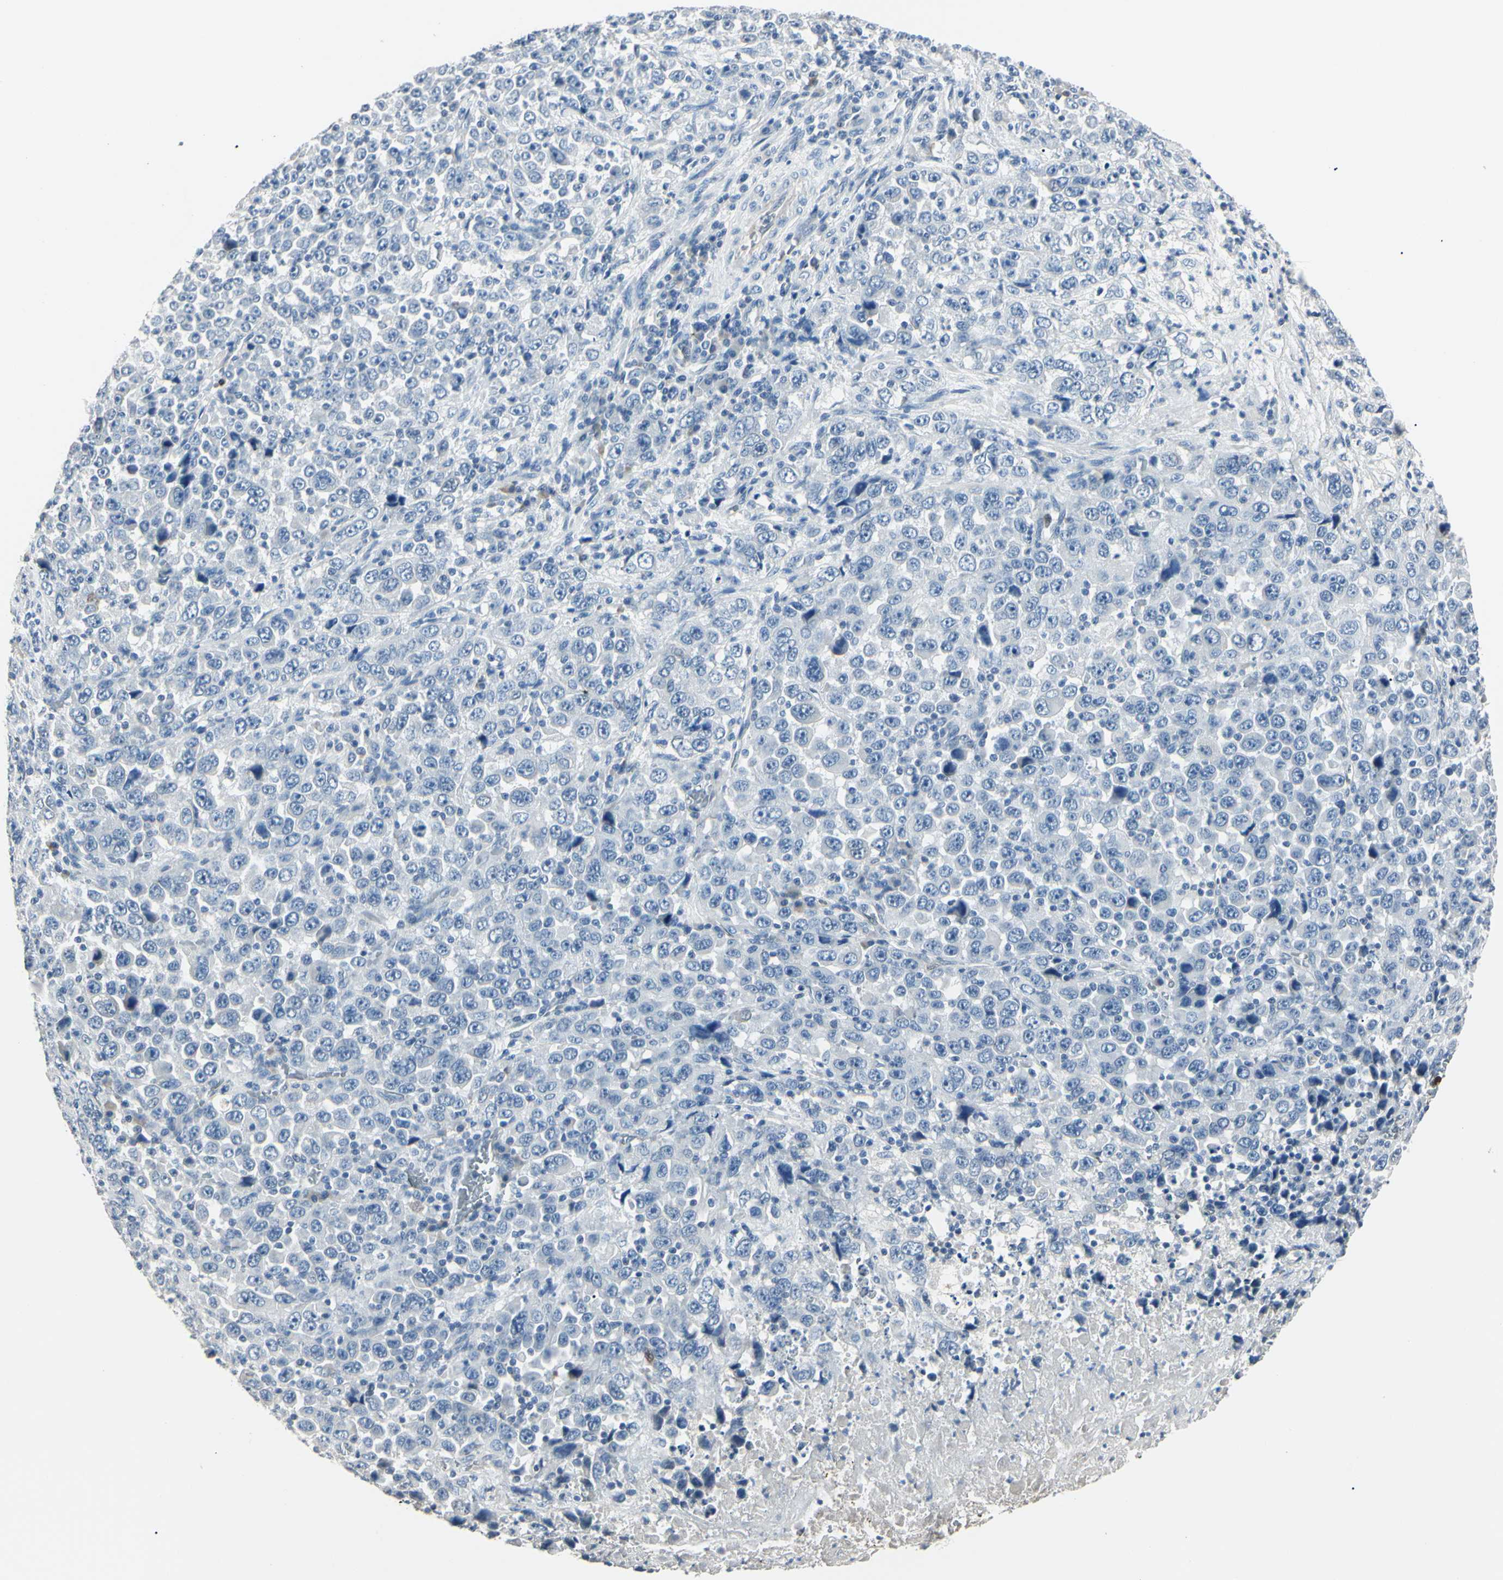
{"staining": {"intensity": "negative", "quantity": "none", "location": "none"}, "tissue": "stomach cancer", "cell_type": "Tumor cells", "image_type": "cancer", "snomed": [{"axis": "morphology", "description": "Normal tissue, NOS"}, {"axis": "morphology", "description": "Adenocarcinoma, NOS"}, {"axis": "topography", "description": "Stomach, upper"}, {"axis": "topography", "description": "Stomach"}], "caption": "Stomach cancer (adenocarcinoma) stained for a protein using IHC exhibits no expression tumor cells.", "gene": "AKR1C3", "patient": {"sex": "male", "age": 59}}